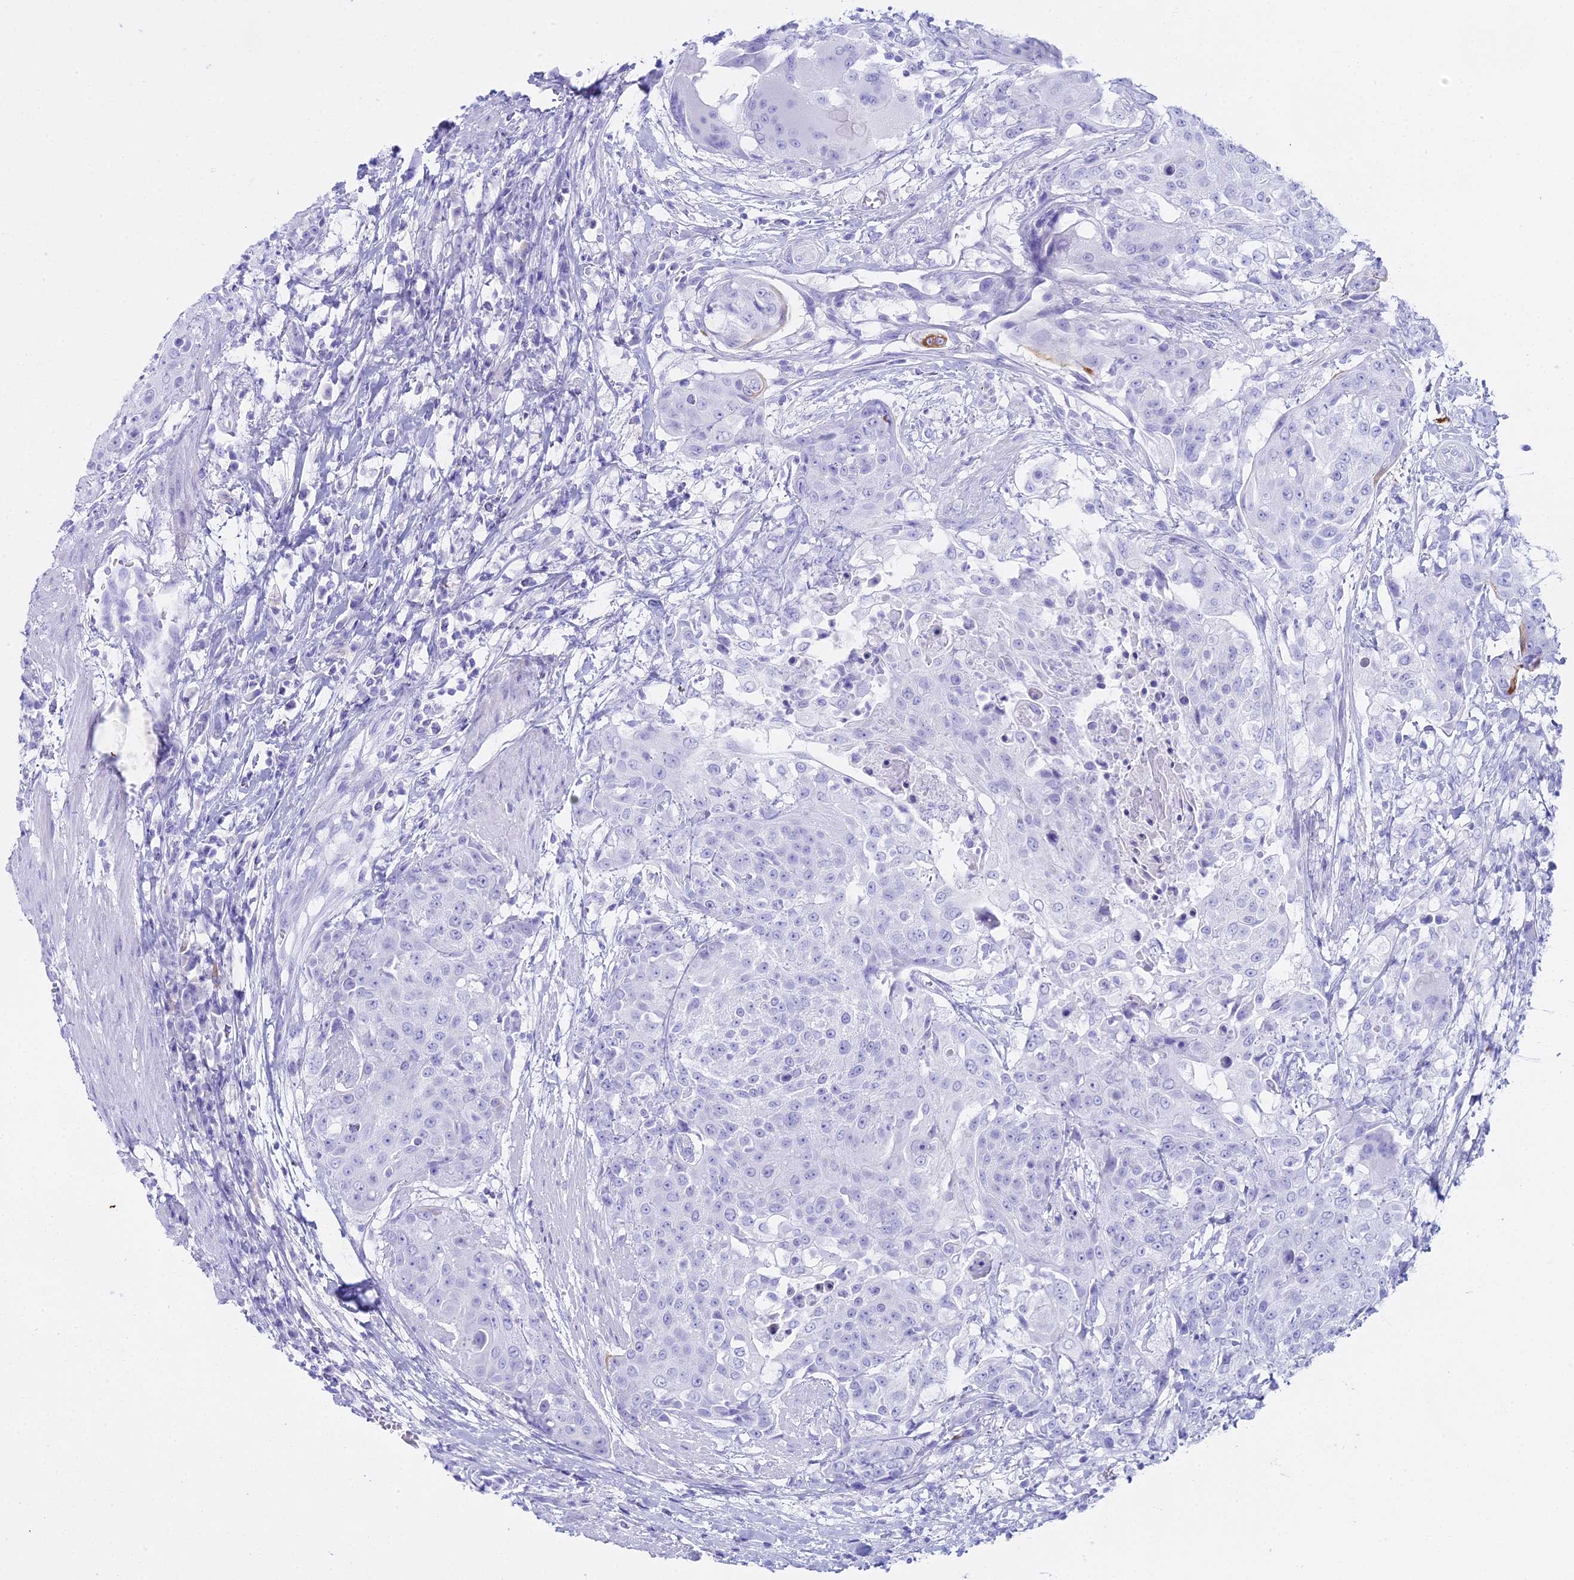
{"staining": {"intensity": "negative", "quantity": "none", "location": "none"}, "tissue": "urothelial cancer", "cell_type": "Tumor cells", "image_type": "cancer", "snomed": [{"axis": "morphology", "description": "Urothelial carcinoma, High grade"}, {"axis": "topography", "description": "Urinary bladder"}], "caption": "Tumor cells show no significant staining in urothelial cancer.", "gene": "CGB2", "patient": {"sex": "female", "age": 63}}